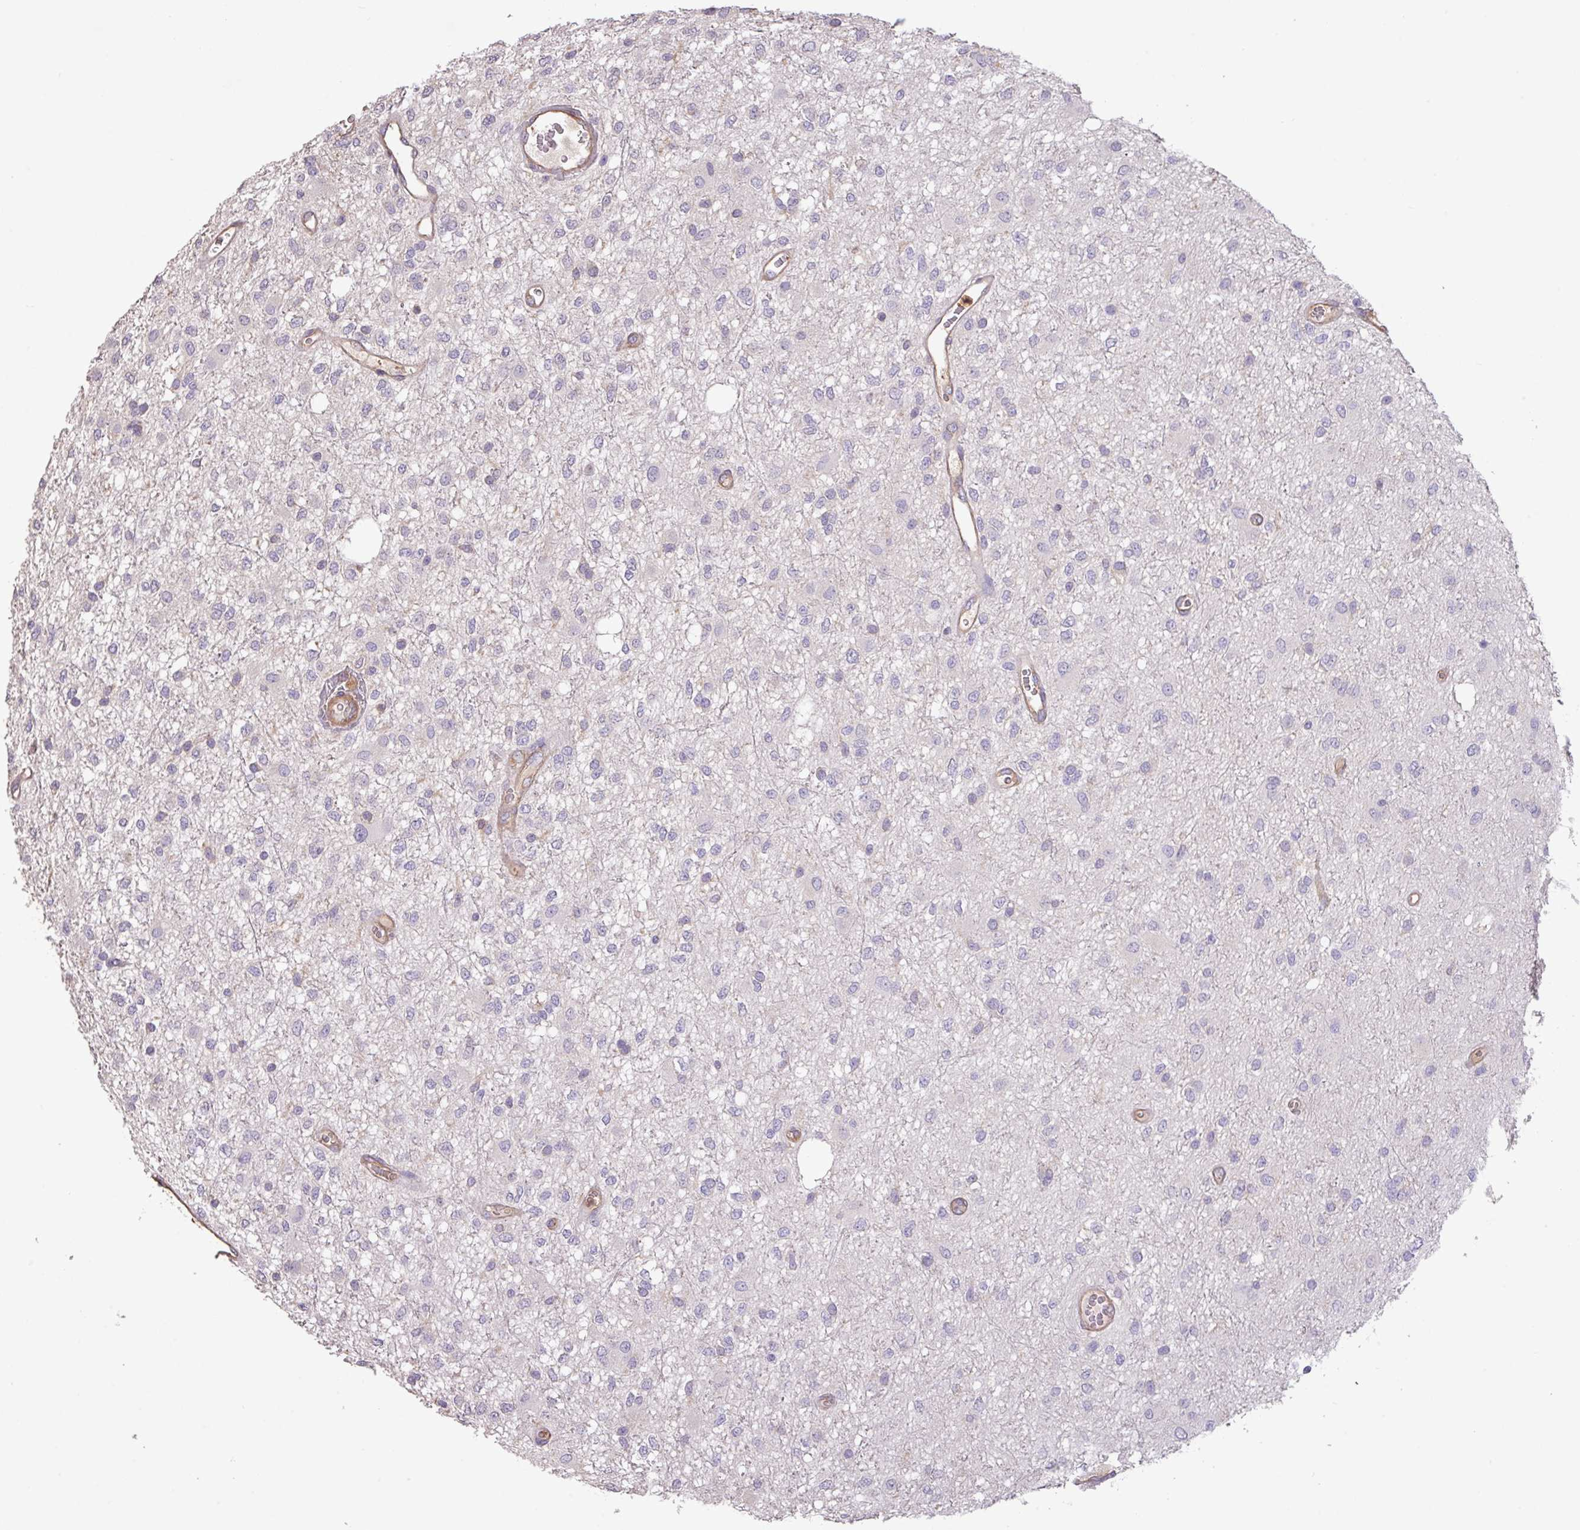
{"staining": {"intensity": "negative", "quantity": "none", "location": "none"}, "tissue": "glioma", "cell_type": "Tumor cells", "image_type": "cancer", "snomed": [{"axis": "morphology", "description": "Glioma, malignant, Low grade"}, {"axis": "topography", "description": "Cerebellum"}], "caption": "There is no significant staining in tumor cells of malignant glioma (low-grade).", "gene": "CALML4", "patient": {"sex": "female", "age": 5}}